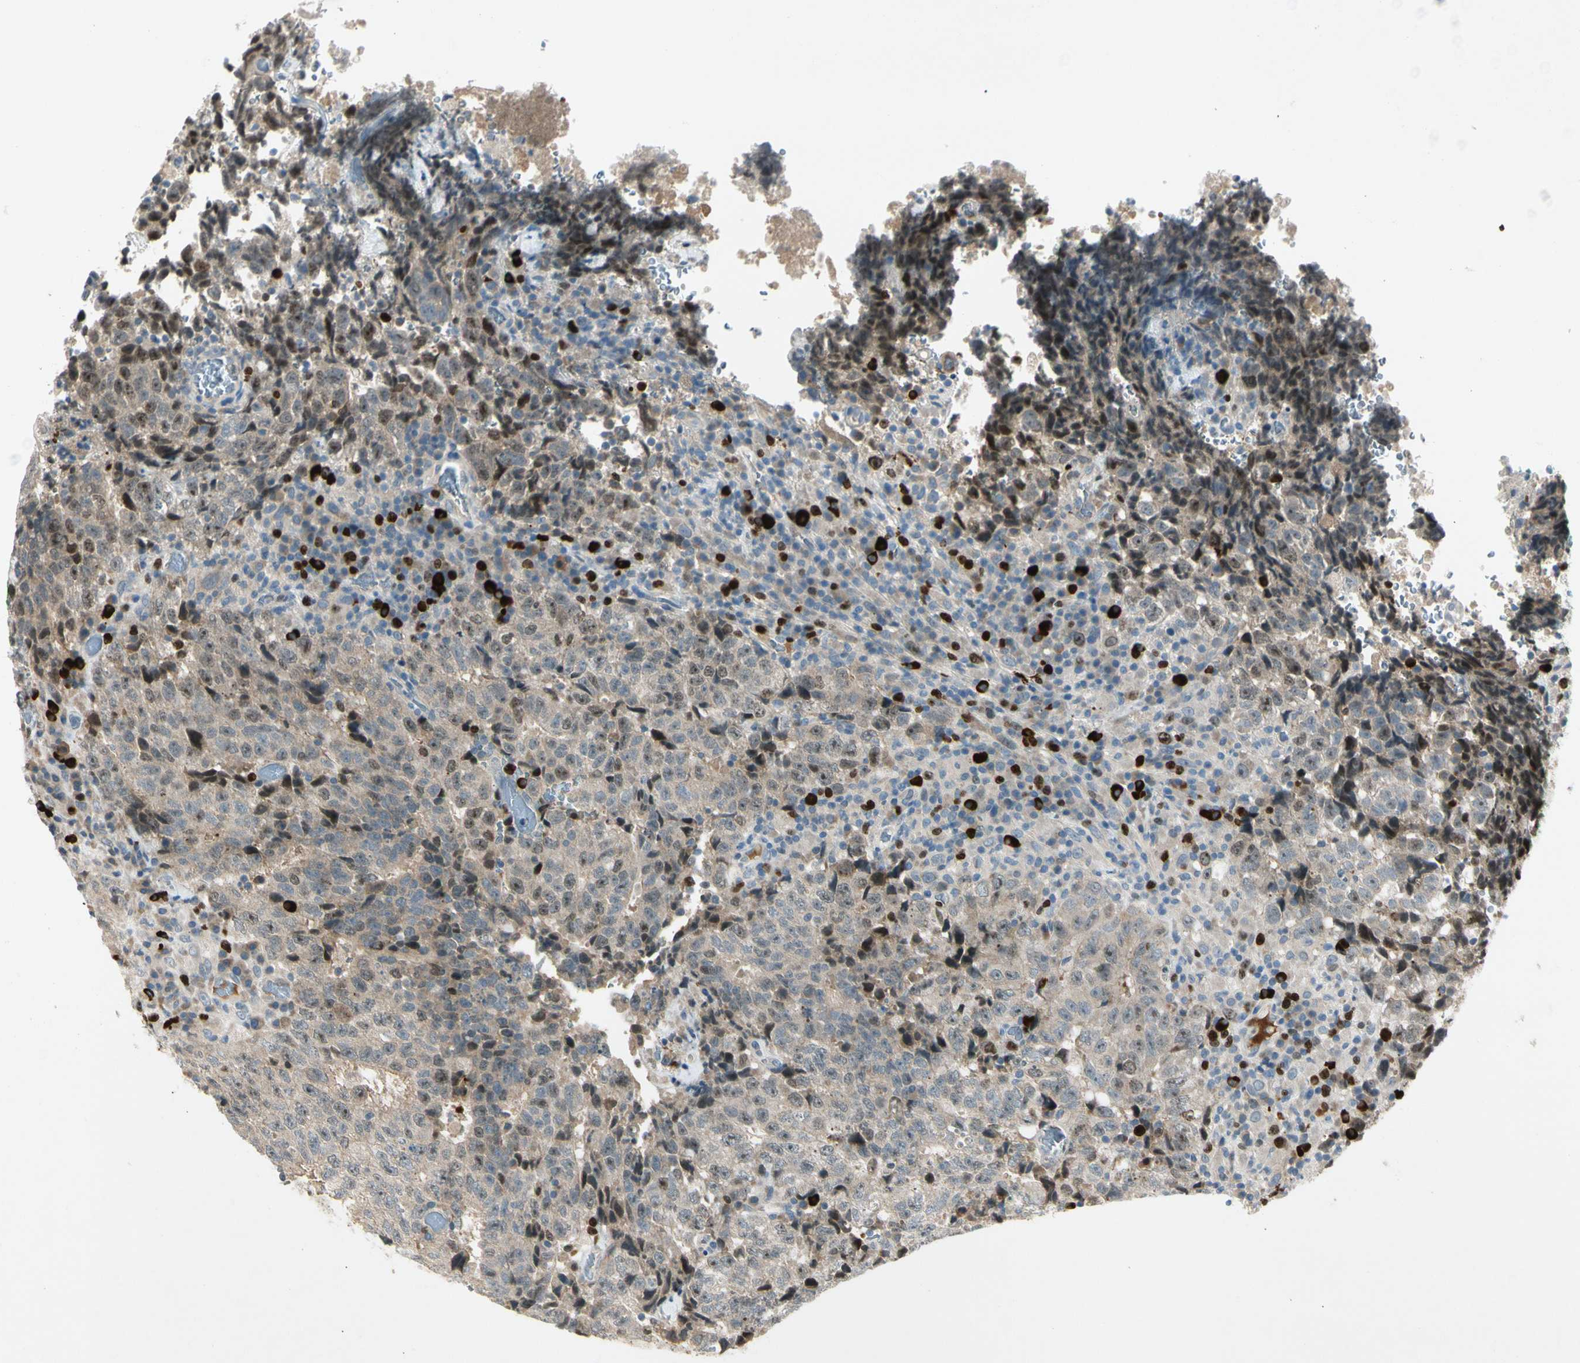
{"staining": {"intensity": "negative", "quantity": "none", "location": "none"}, "tissue": "testis cancer", "cell_type": "Tumor cells", "image_type": "cancer", "snomed": [{"axis": "morphology", "description": "Necrosis, NOS"}, {"axis": "morphology", "description": "Carcinoma, Embryonal, NOS"}, {"axis": "topography", "description": "Testis"}], "caption": "The histopathology image exhibits no significant staining in tumor cells of embryonal carcinoma (testis). (DAB (3,3'-diaminobenzidine) IHC visualized using brightfield microscopy, high magnification).", "gene": "PITX1", "patient": {"sex": "male", "age": 19}}